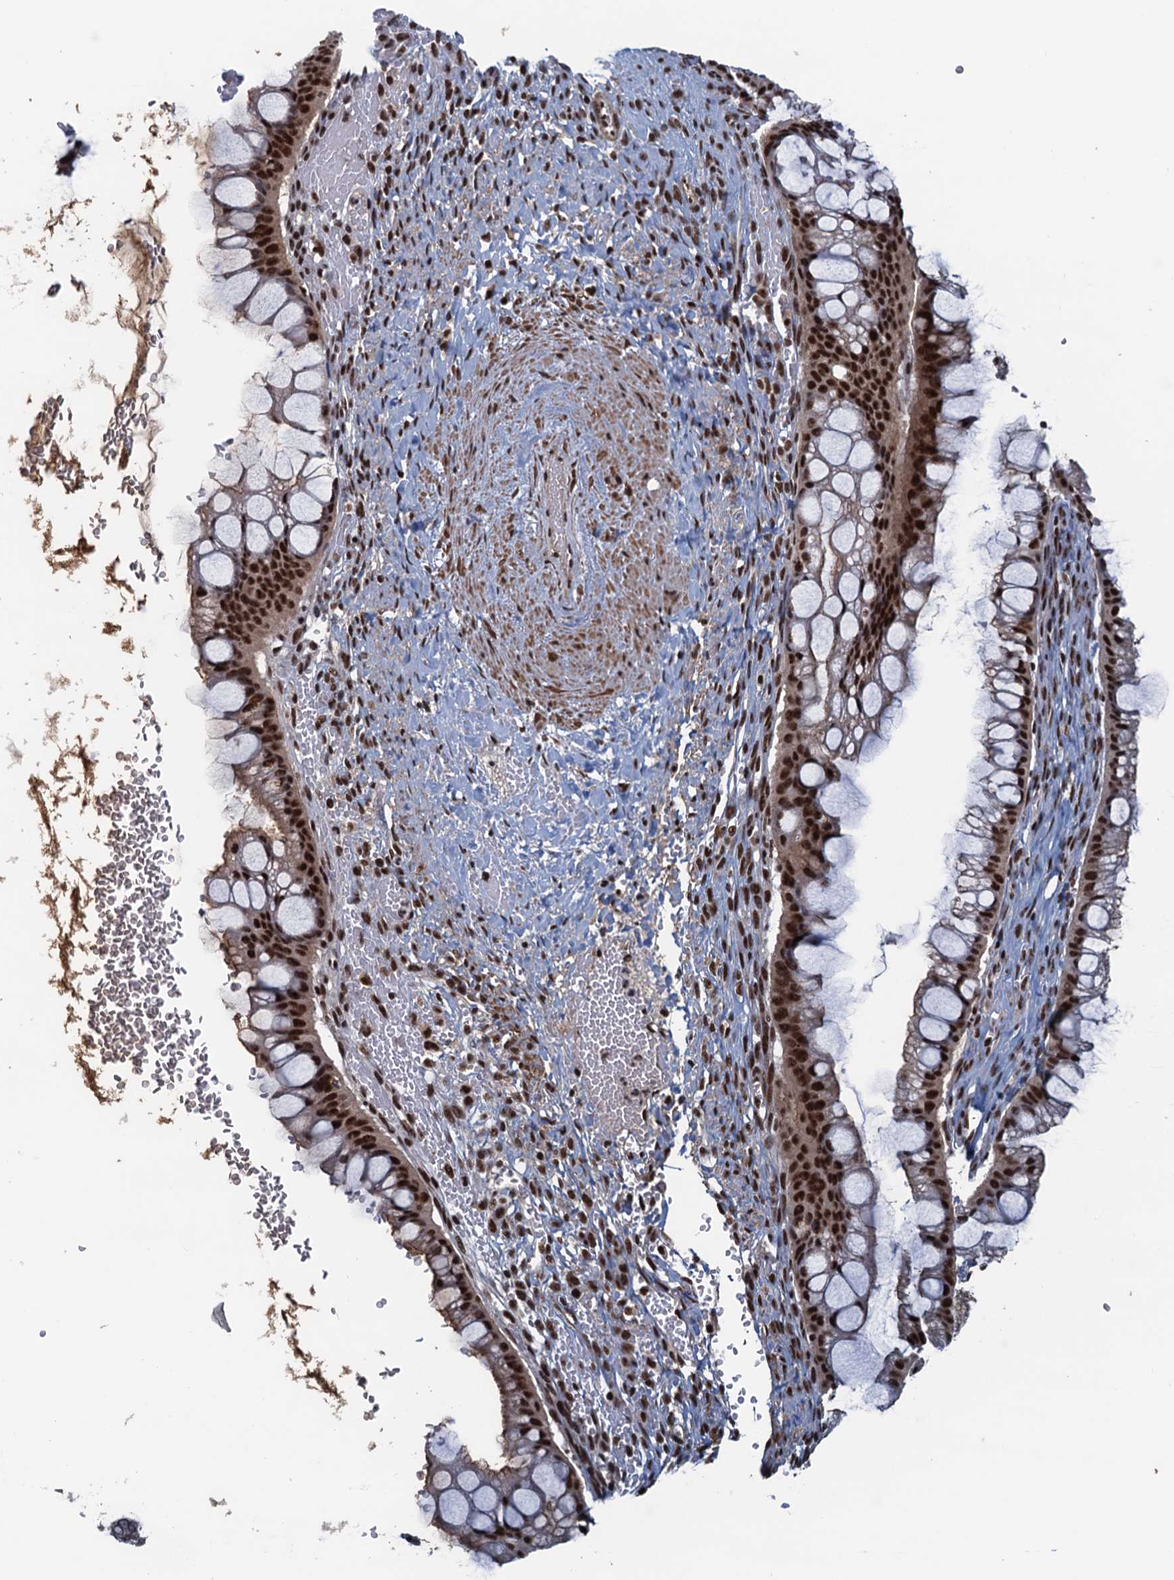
{"staining": {"intensity": "strong", "quantity": ">75%", "location": "nuclear"}, "tissue": "ovarian cancer", "cell_type": "Tumor cells", "image_type": "cancer", "snomed": [{"axis": "morphology", "description": "Cystadenocarcinoma, mucinous, NOS"}, {"axis": "topography", "description": "Ovary"}], "caption": "Mucinous cystadenocarcinoma (ovarian) was stained to show a protein in brown. There is high levels of strong nuclear positivity in about >75% of tumor cells. (Brightfield microscopy of DAB IHC at high magnification).", "gene": "ZC3H18", "patient": {"sex": "female", "age": 73}}